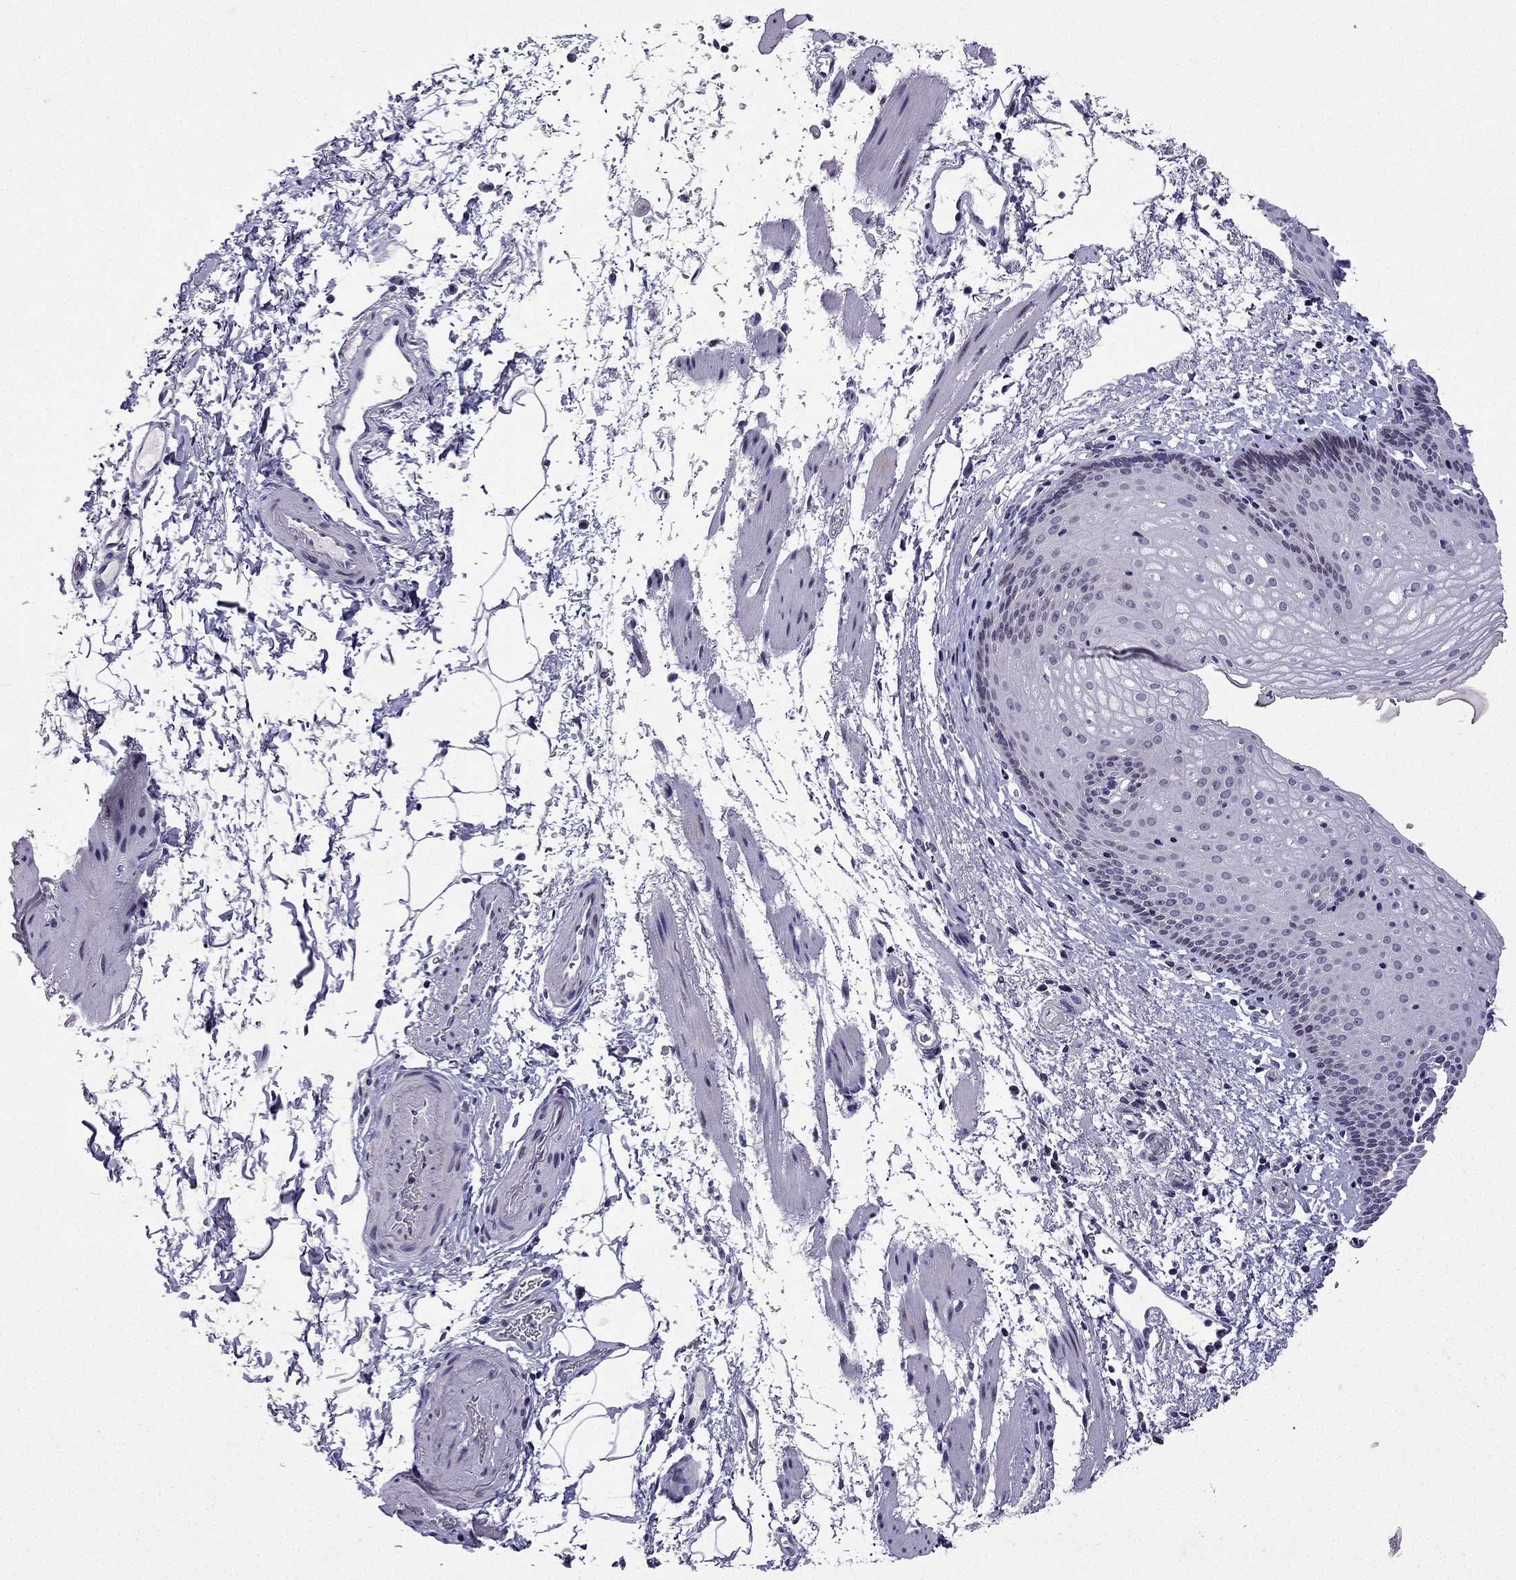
{"staining": {"intensity": "negative", "quantity": "none", "location": "none"}, "tissue": "esophagus", "cell_type": "Squamous epithelial cells", "image_type": "normal", "snomed": [{"axis": "morphology", "description": "Normal tissue, NOS"}, {"axis": "topography", "description": "Esophagus"}], "caption": "Immunohistochemistry of unremarkable esophagus shows no expression in squamous epithelial cells. (DAB immunohistochemistry, high magnification).", "gene": "TTN", "patient": {"sex": "female", "age": 64}}